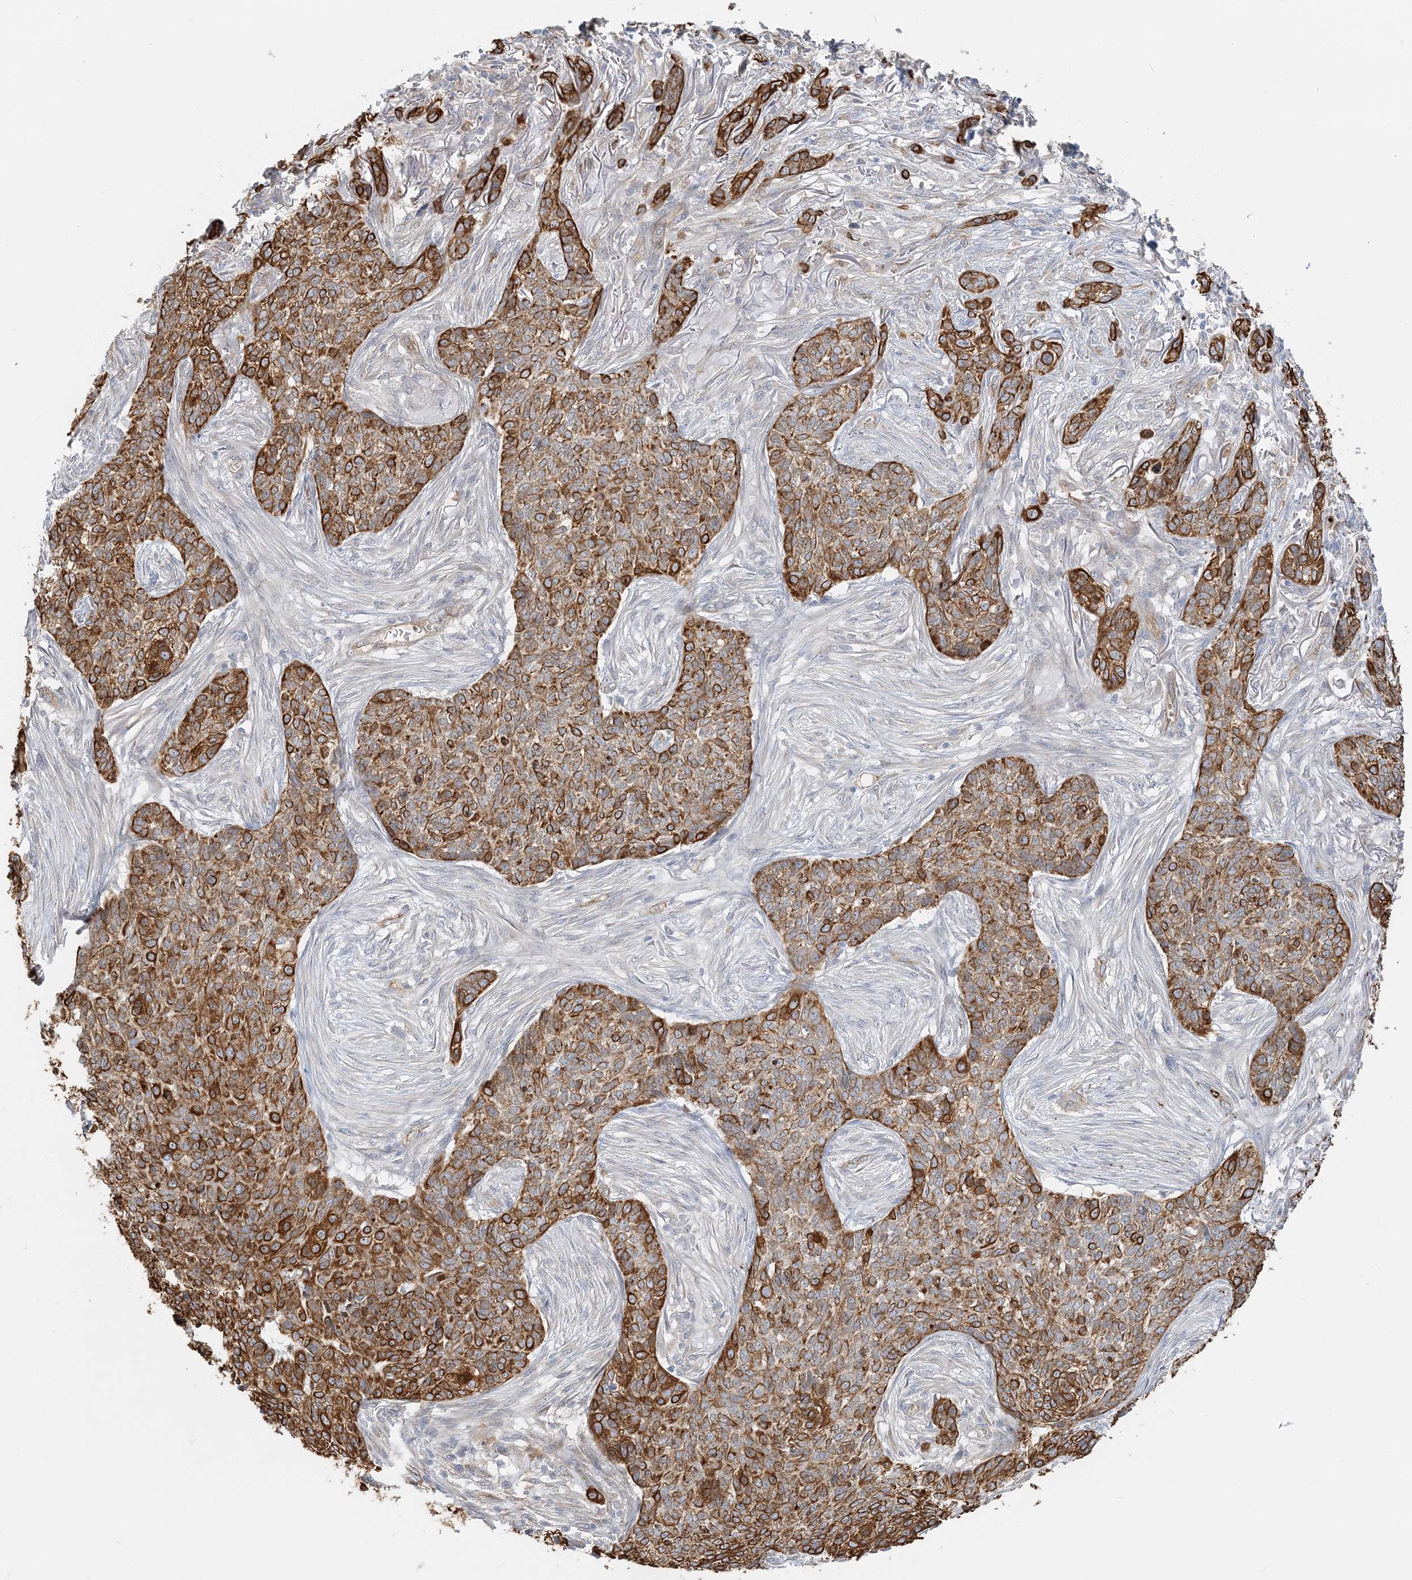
{"staining": {"intensity": "strong", "quantity": ">75%", "location": "cytoplasmic/membranous"}, "tissue": "skin cancer", "cell_type": "Tumor cells", "image_type": "cancer", "snomed": [{"axis": "morphology", "description": "Basal cell carcinoma"}, {"axis": "topography", "description": "Skin"}], "caption": "Immunohistochemical staining of human skin basal cell carcinoma exhibits high levels of strong cytoplasmic/membranous protein positivity in about >75% of tumor cells. (DAB IHC, brown staining for protein, blue staining for nuclei).", "gene": "DNAH1", "patient": {"sex": "male", "age": 85}}